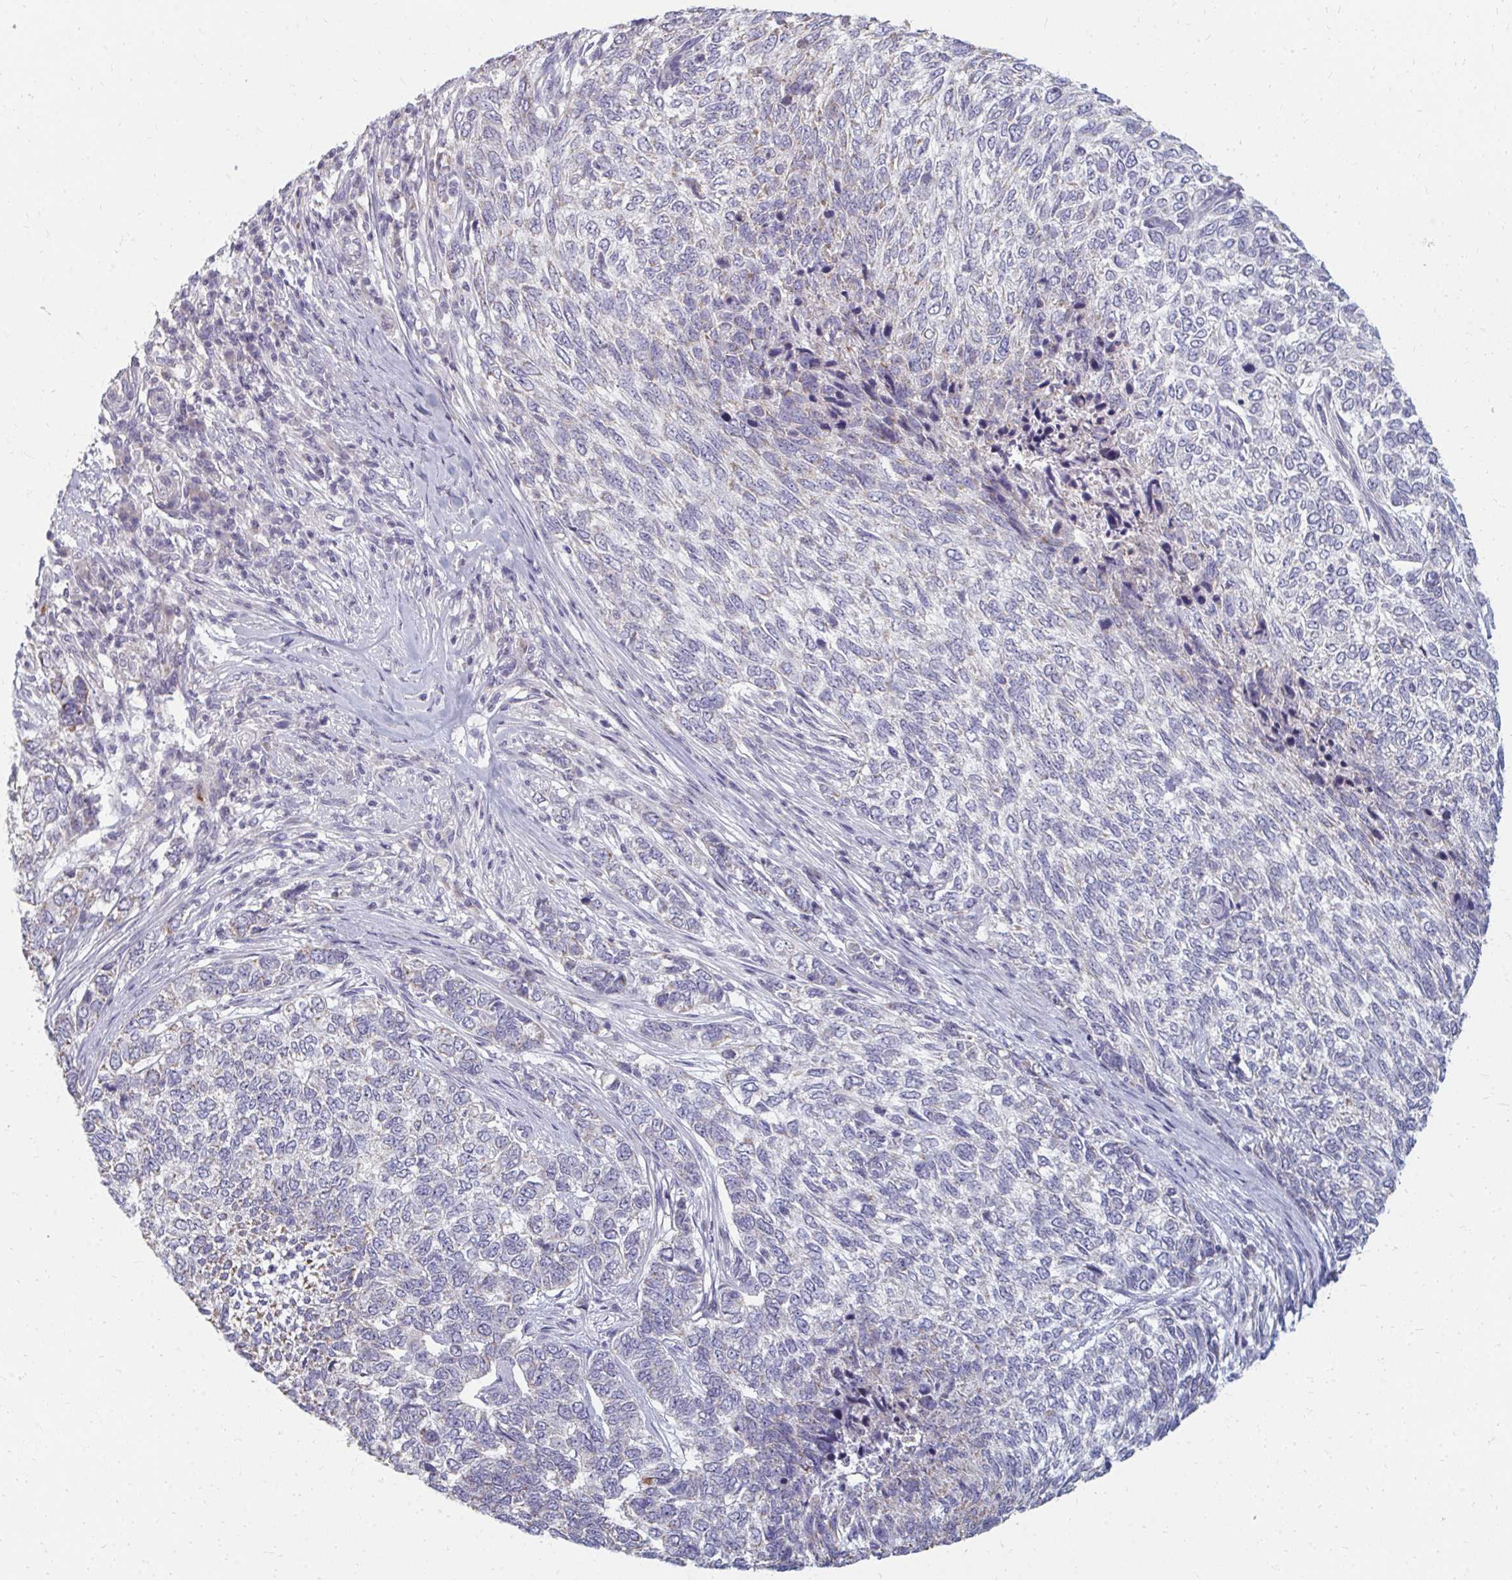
{"staining": {"intensity": "negative", "quantity": "none", "location": "none"}, "tissue": "skin cancer", "cell_type": "Tumor cells", "image_type": "cancer", "snomed": [{"axis": "morphology", "description": "Basal cell carcinoma"}, {"axis": "topography", "description": "Skin"}], "caption": "This is a micrograph of immunohistochemistry (IHC) staining of skin cancer, which shows no expression in tumor cells.", "gene": "RAB33A", "patient": {"sex": "female", "age": 65}}